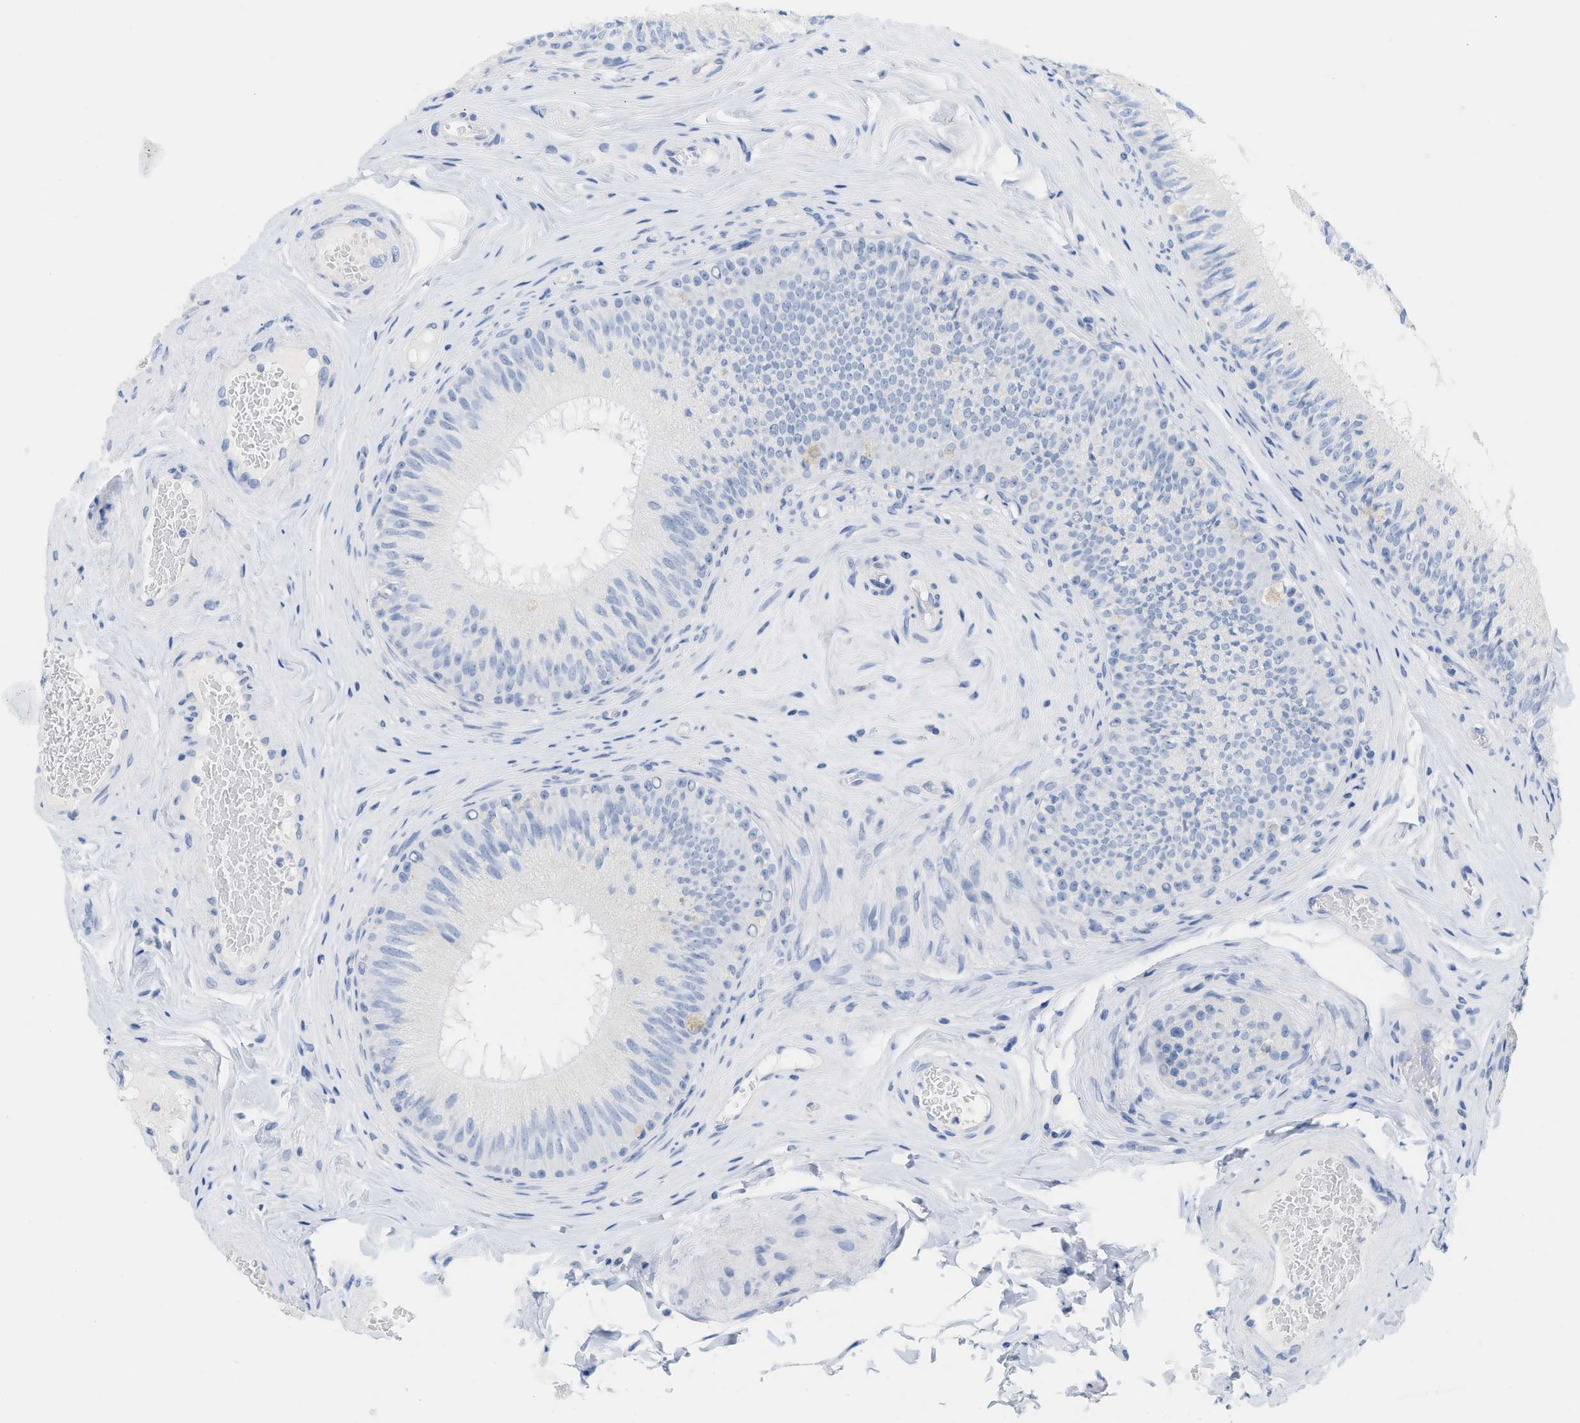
{"staining": {"intensity": "negative", "quantity": "none", "location": "none"}, "tissue": "epididymis", "cell_type": "Glandular cells", "image_type": "normal", "snomed": [{"axis": "morphology", "description": "Normal tissue, NOS"}, {"axis": "topography", "description": "Testis"}, {"axis": "topography", "description": "Epididymis"}], "caption": "The immunohistochemistry image has no significant staining in glandular cells of epididymis.", "gene": "PAPPA", "patient": {"sex": "male", "age": 36}}